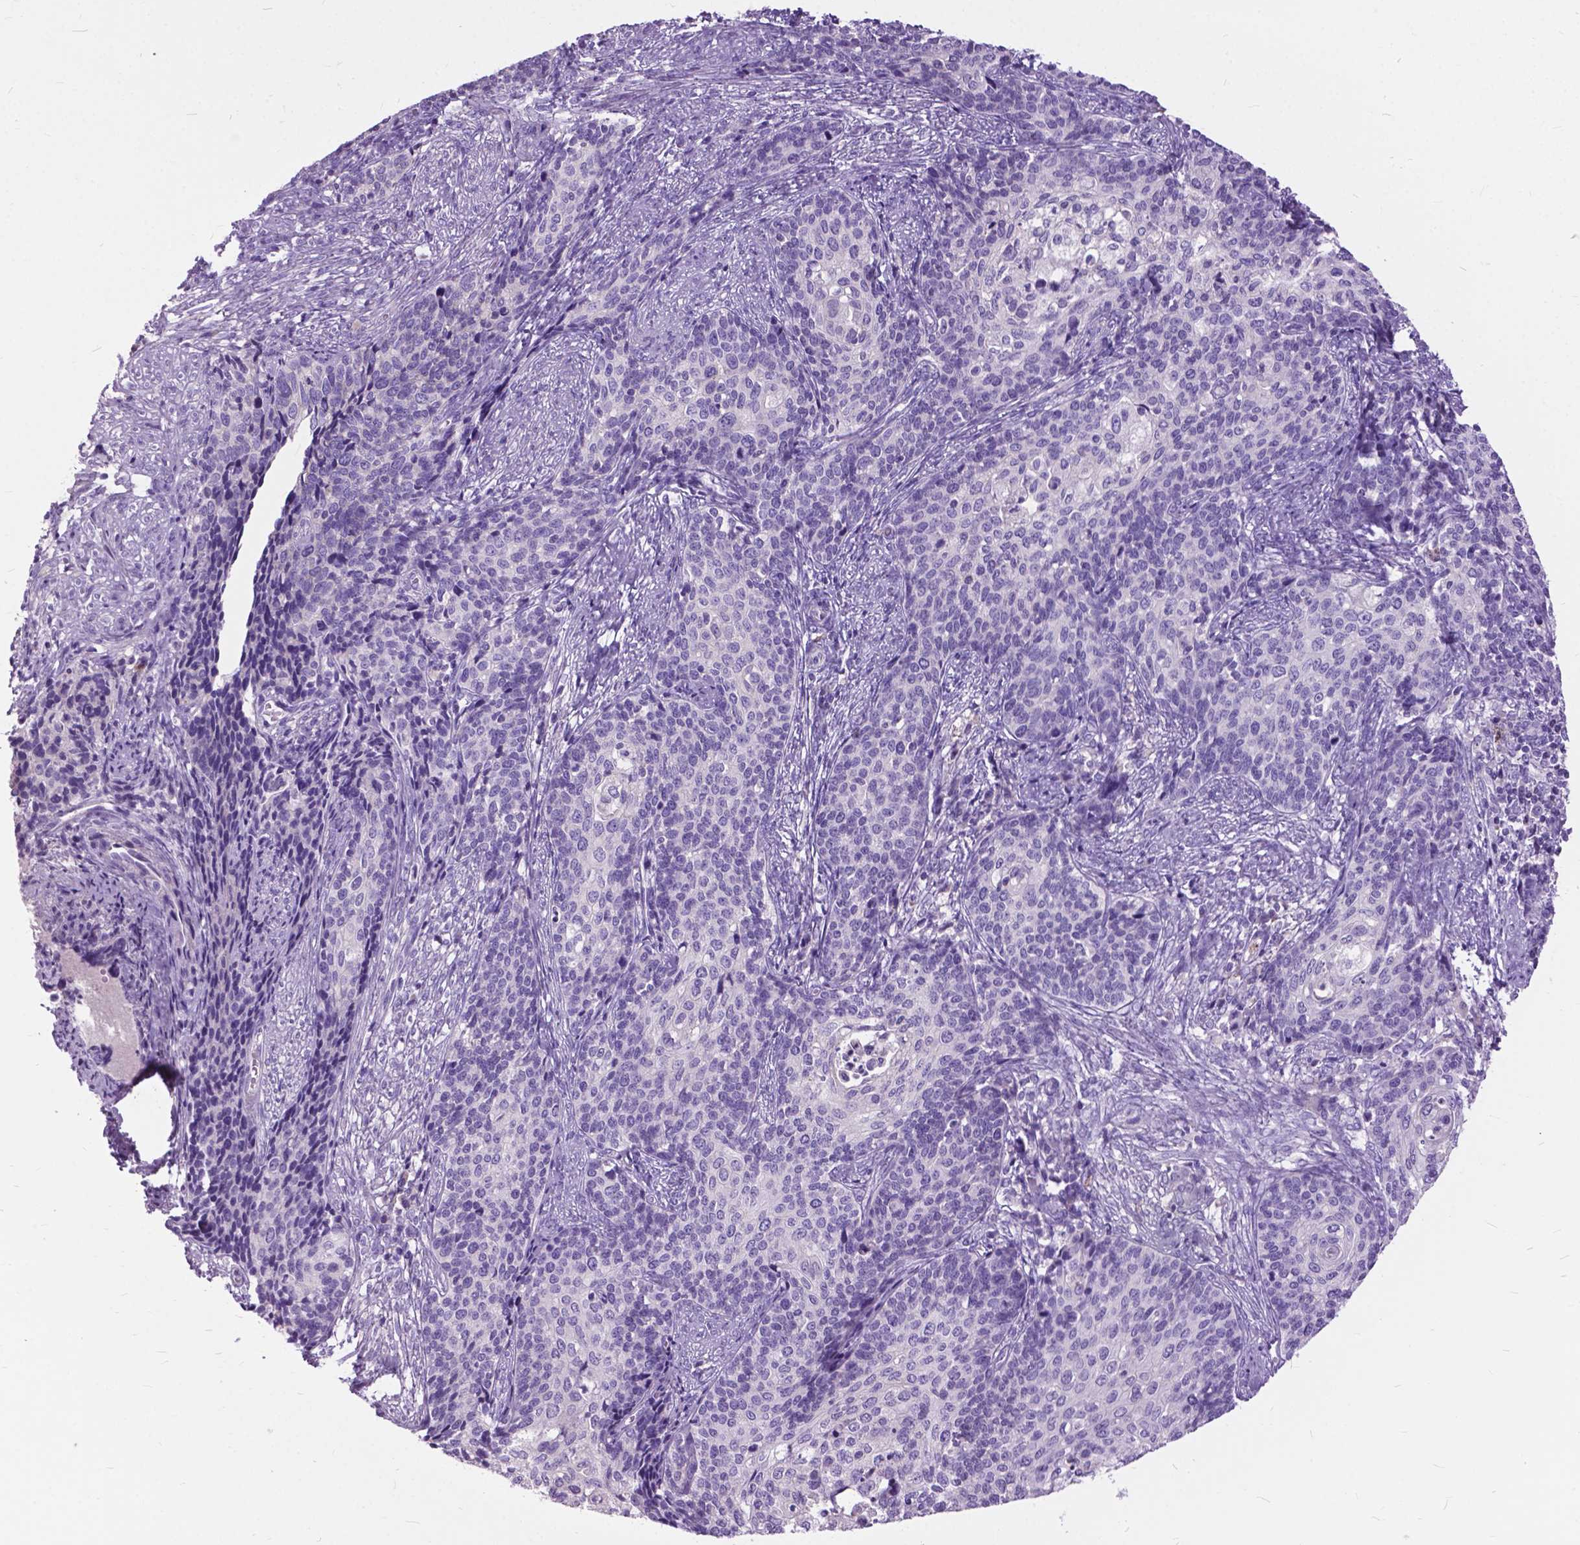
{"staining": {"intensity": "negative", "quantity": "none", "location": "none"}, "tissue": "cervical cancer", "cell_type": "Tumor cells", "image_type": "cancer", "snomed": [{"axis": "morphology", "description": "Squamous cell carcinoma, NOS"}, {"axis": "topography", "description": "Cervix"}], "caption": "The histopathology image demonstrates no staining of tumor cells in cervical cancer.", "gene": "PRR35", "patient": {"sex": "female", "age": 39}}